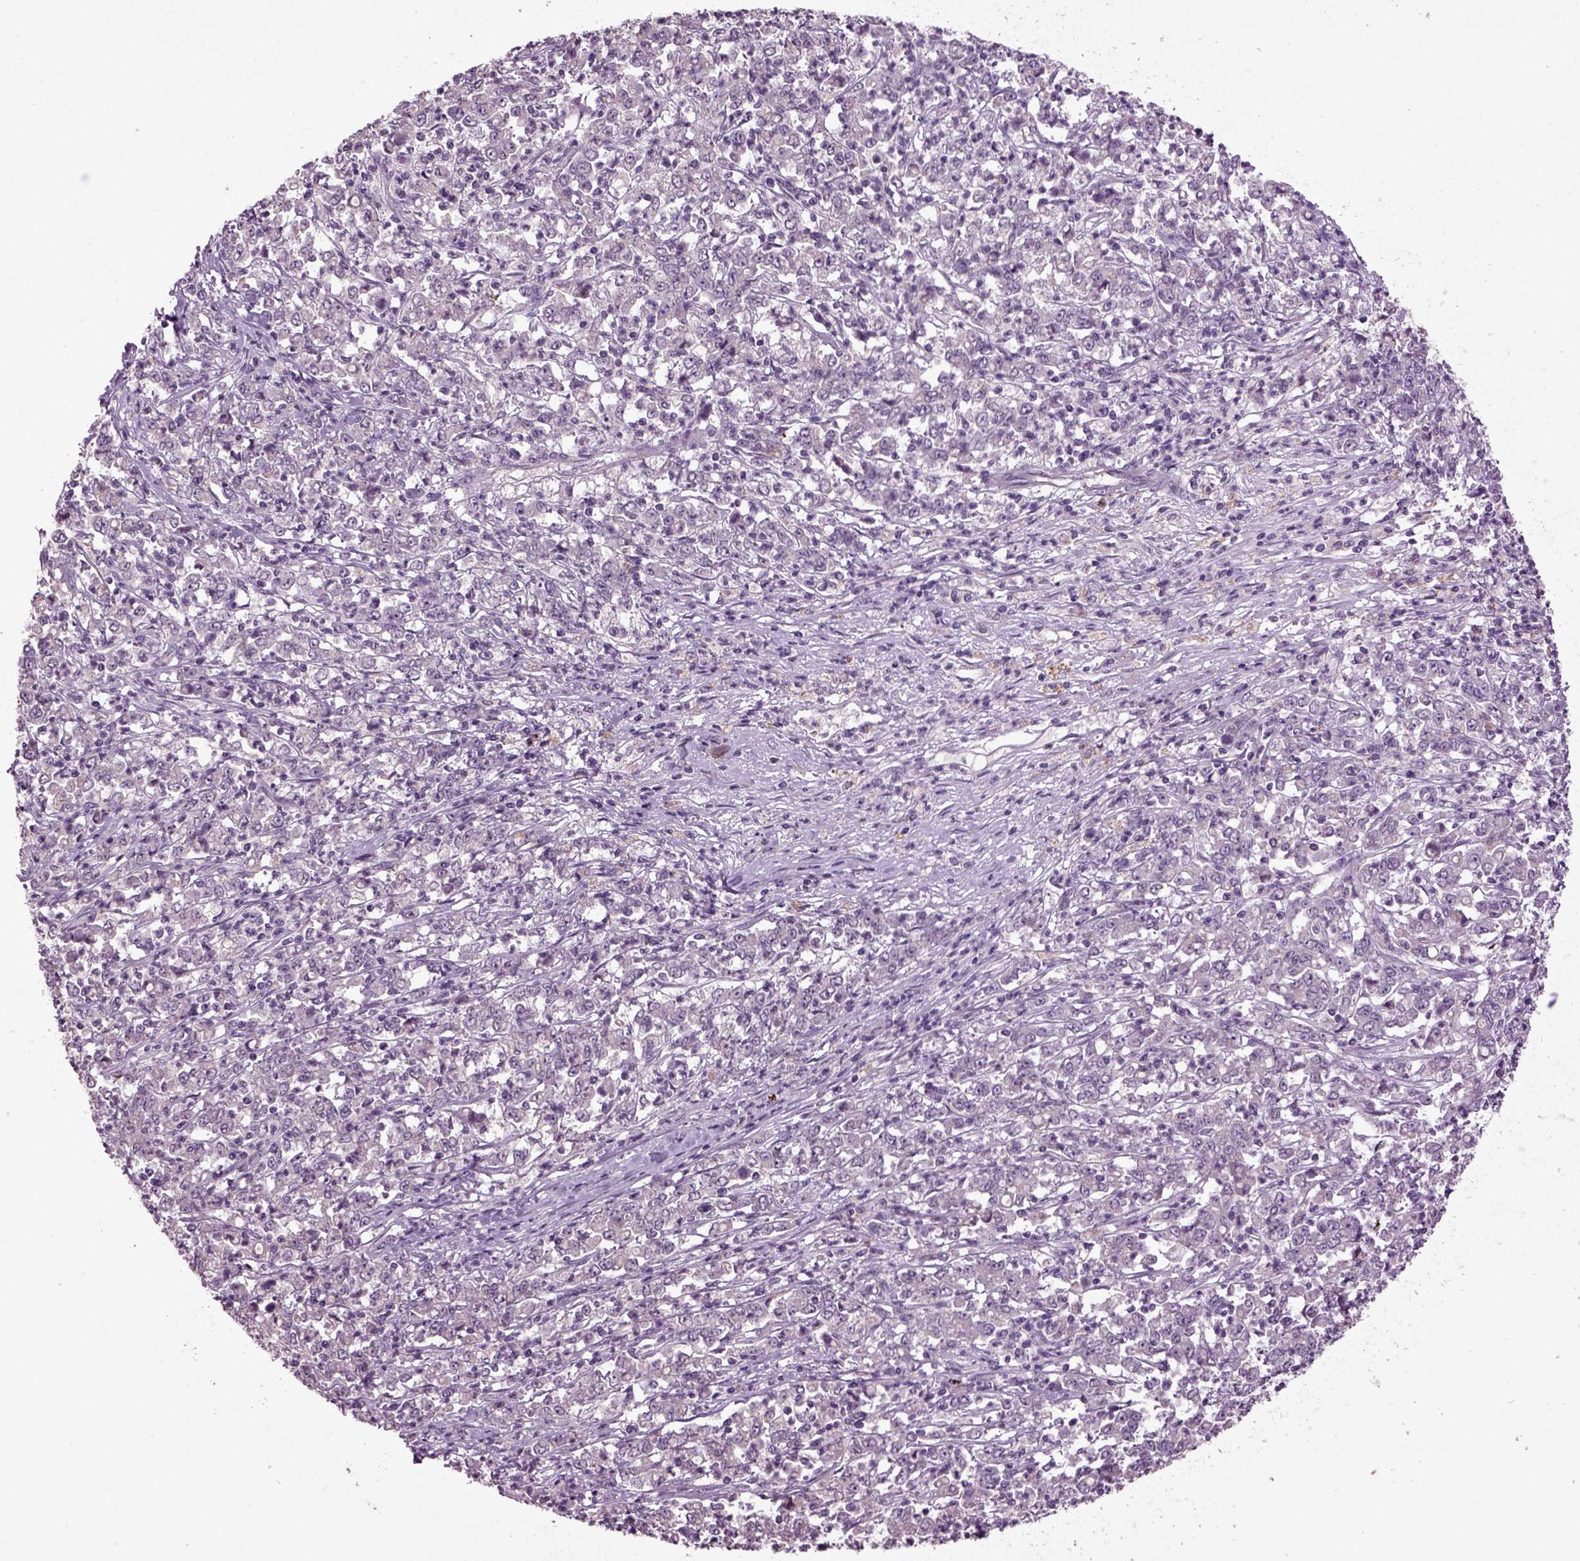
{"staining": {"intensity": "negative", "quantity": "none", "location": "none"}, "tissue": "stomach cancer", "cell_type": "Tumor cells", "image_type": "cancer", "snomed": [{"axis": "morphology", "description": "Adenocarcinoma, NOS"}, {"axis": "topography", "description": "Stomach, lower"}], "caption": "This is an immunohistochemistry micrograph of stomach cancer. There is no staining in tumor cells.", "gene": "SLC17A6", "patient": {"sex": "female", "age": 71}}